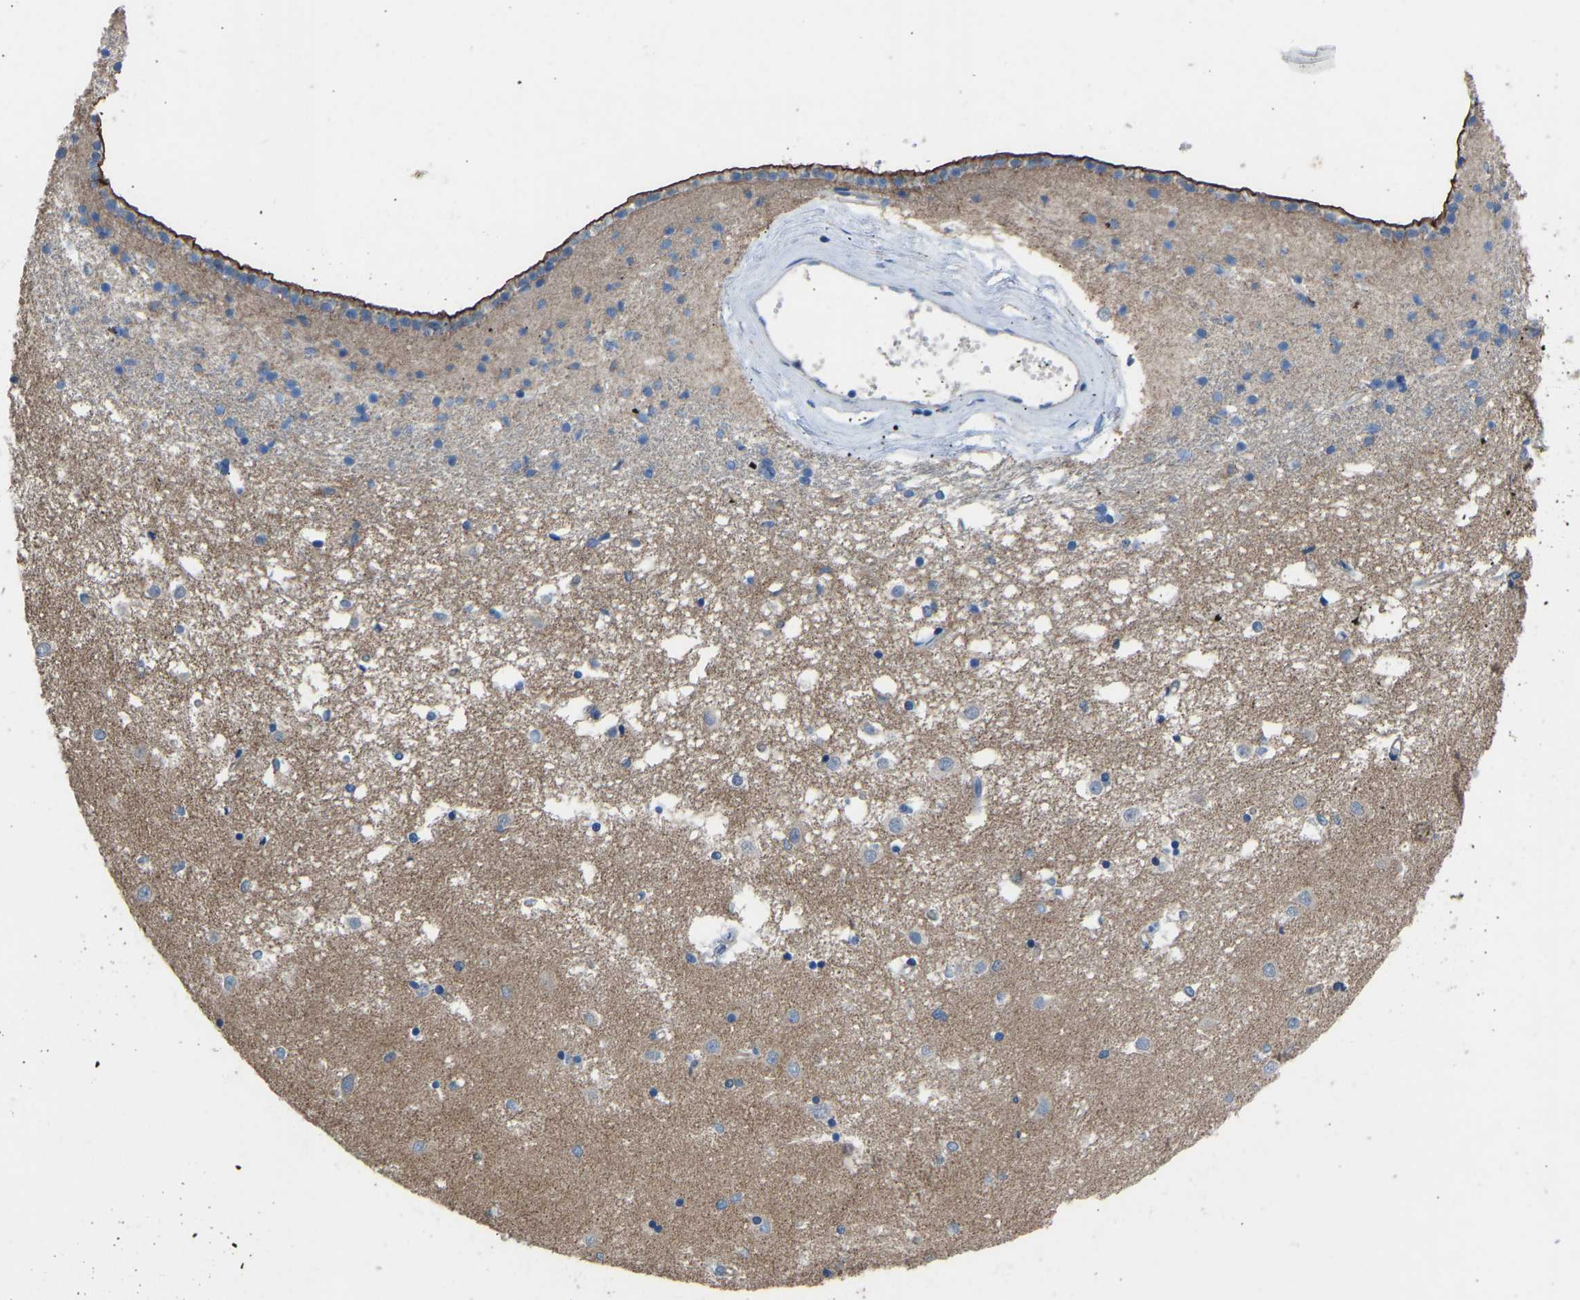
{"staining": {"intensity": "negative", "quantity": "none", "location": "none"}, "tissue": "caudate", "cell_type": "Glial cells", "image_type": "normal", "snomed": [{"axis": "morphology", "description": "Normal tissue, NOS"}, {"axis": "topography", "description": "Lateral ventricle wall"}], "caption": "A high-resolution photomicrograph shows IHC staining of benign caudate, which displays no significant expression in glial cells. Nuclei are stained in blue.", "gene": "MYH10", "patient": {"sex": "male", "age": 45}}